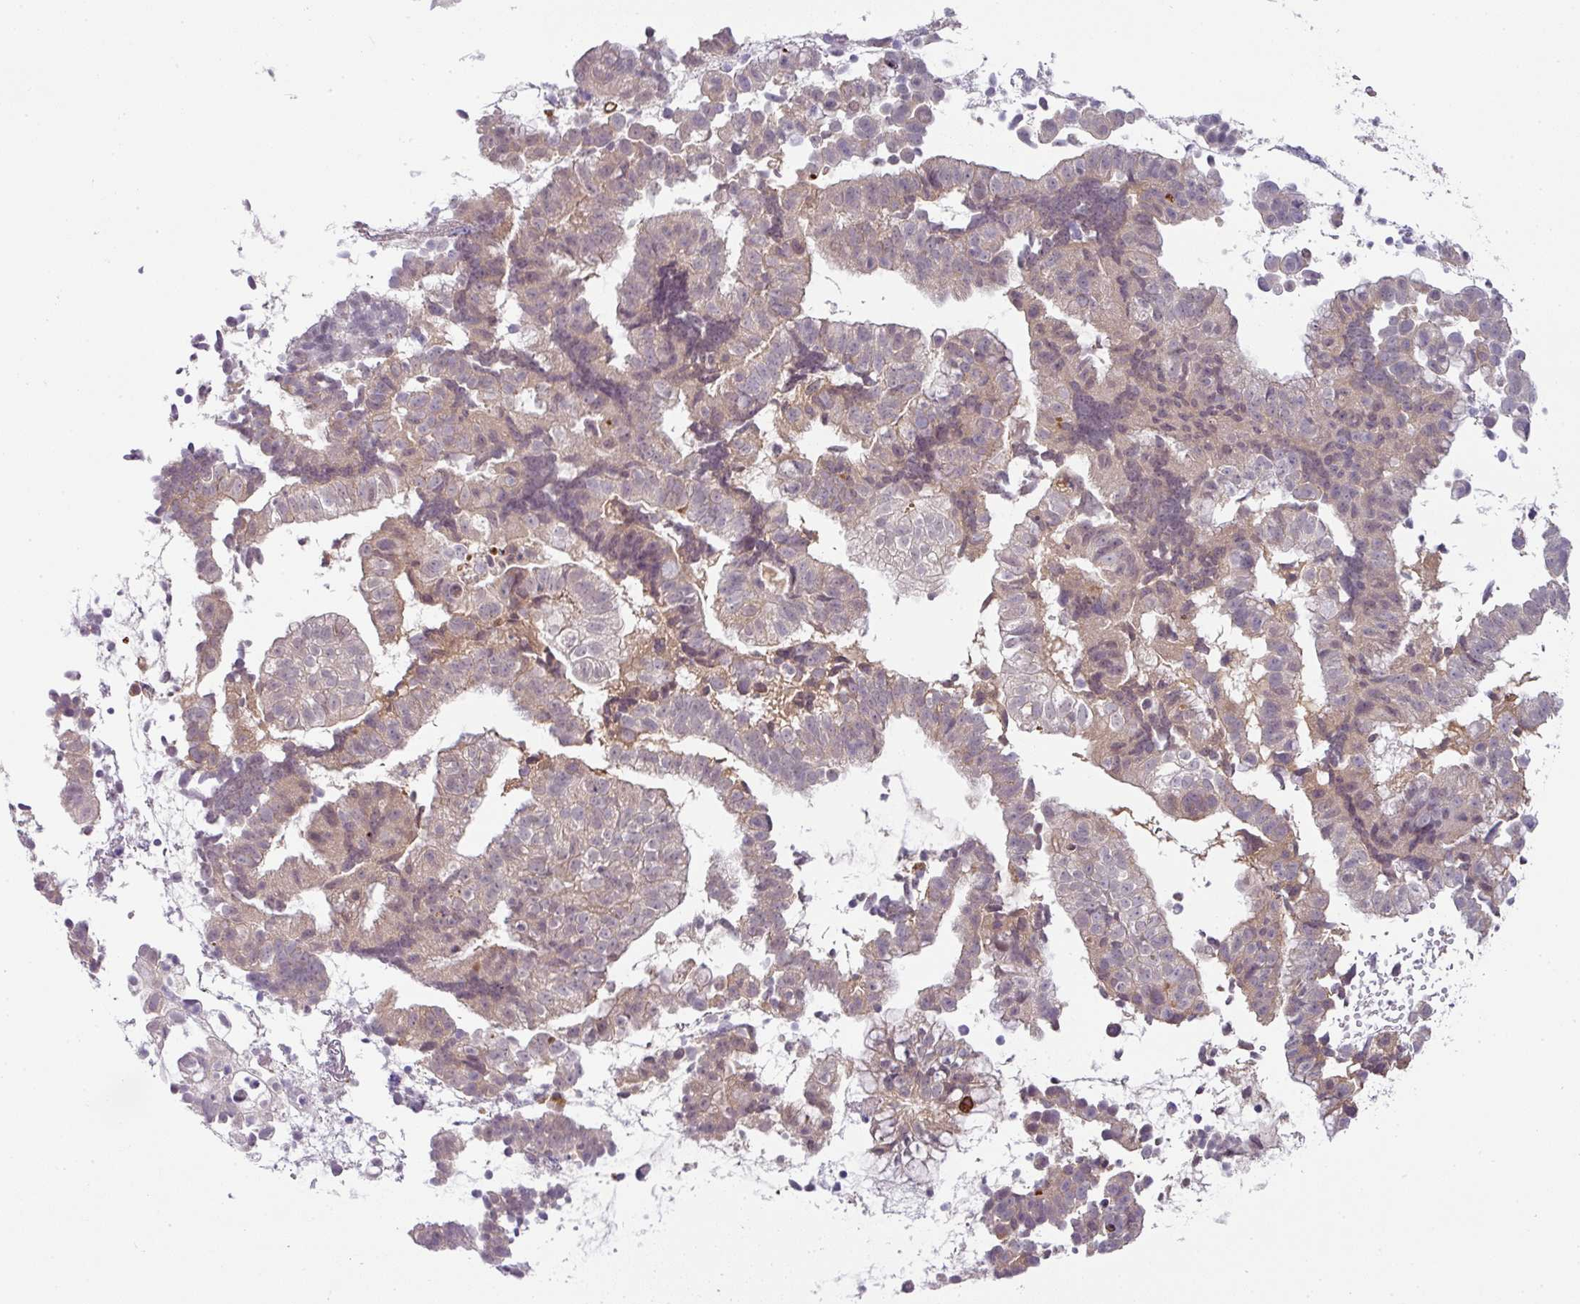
{"staining": {"intensity": "weak", "quantity": "25%-75%", "location": "cytoplasmic/membranous"}, "tissue": "endometrial cancer", "cell_type": "Tumor cells", "image_type": "cancer", "snomed": [{"axis": "morphology", "description": "Adenocarcinoma, NOS"}, {"axis": "topography", "description": "Endometrium"}], "caption": "An image of human adenocarcinoma (endometrial) stained for a protein exhibits weak cytoplasmic/membranous brown staining in tumor cells.", "gene": "FGF17", "patient": {"sex": "female", "age": 76}}